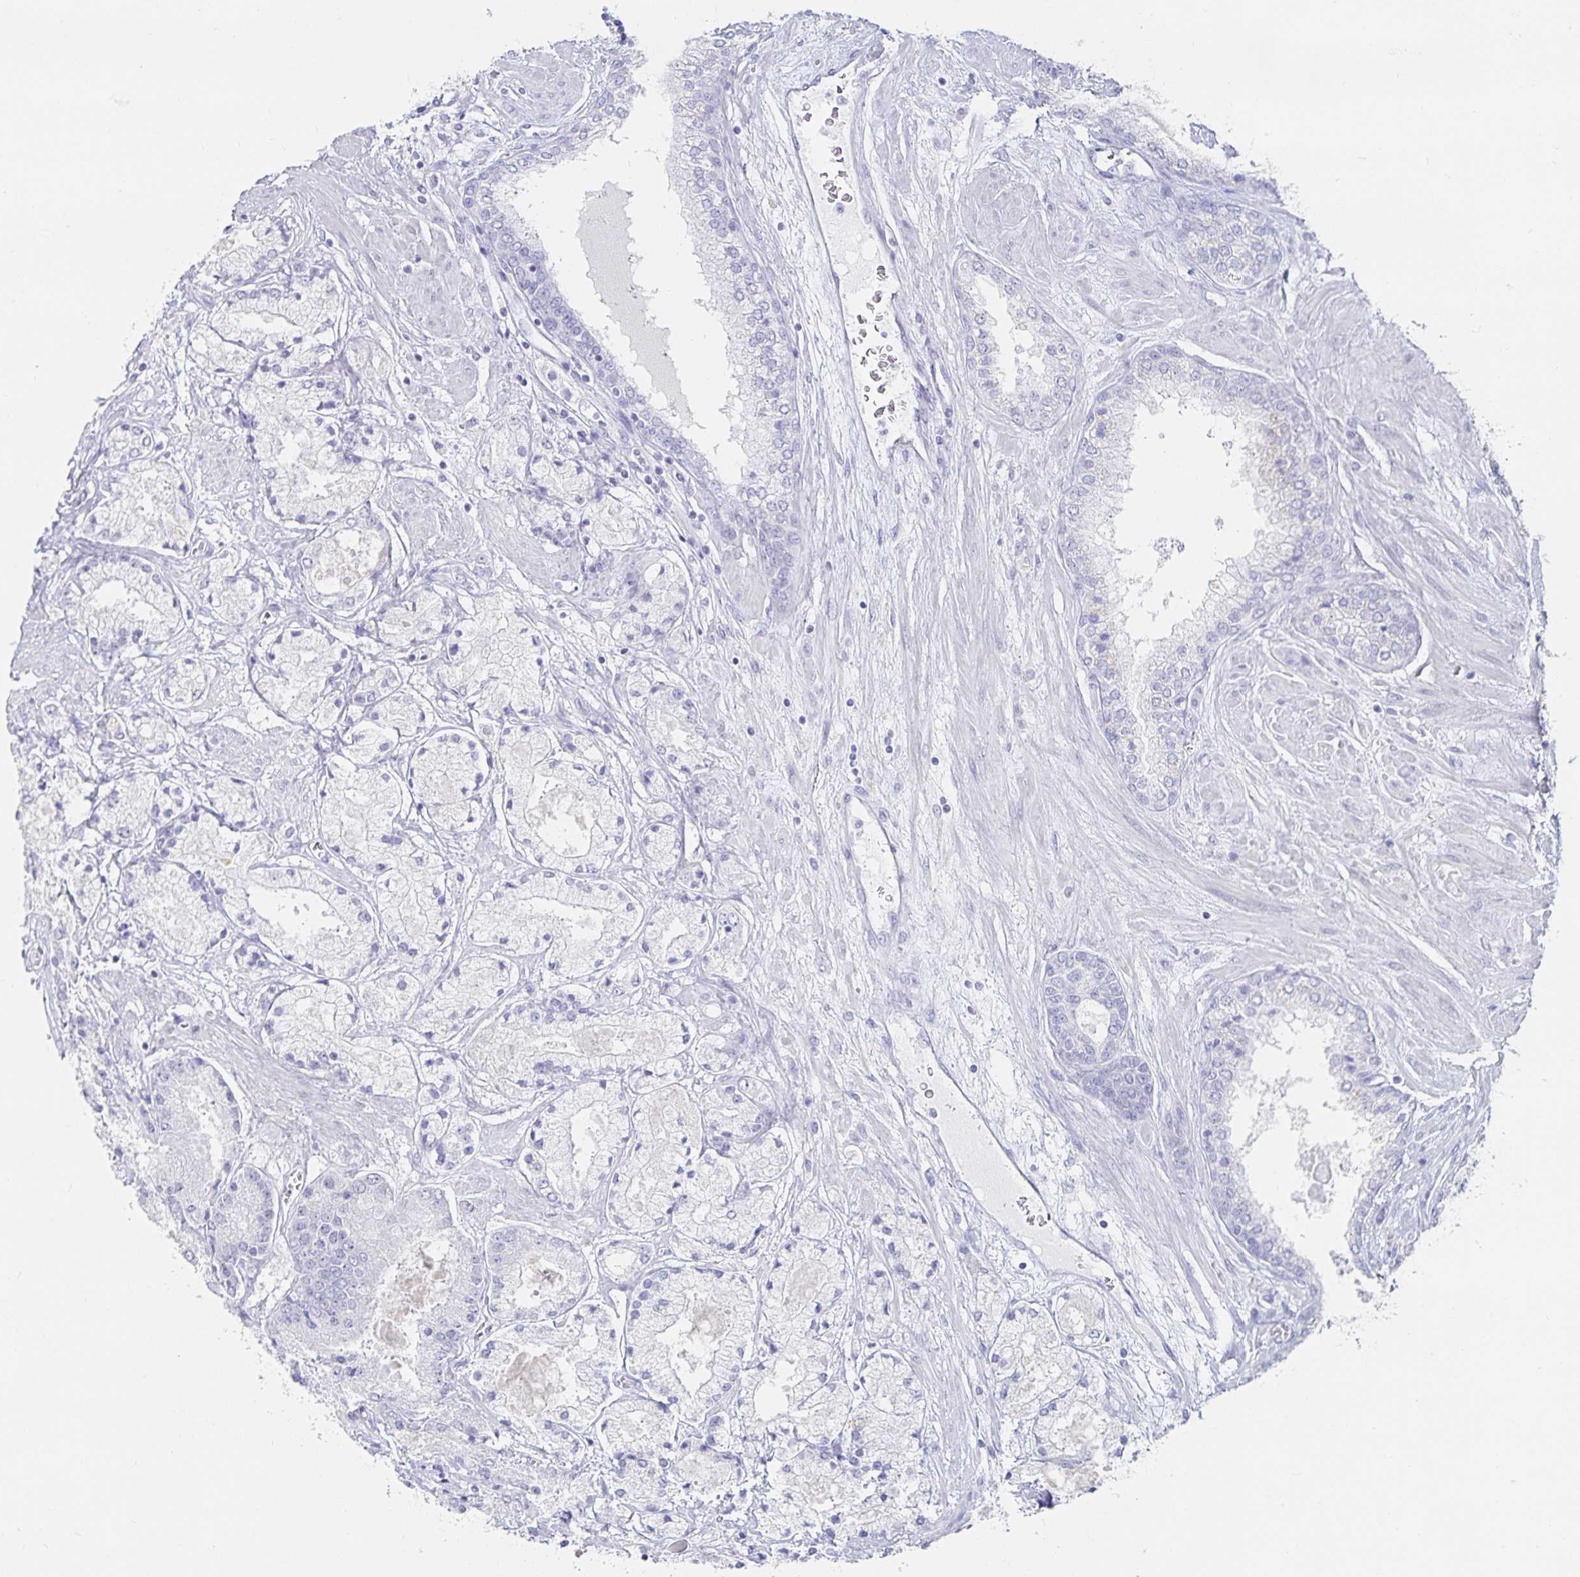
{"staining": {"intensity": "negative", "quantity": "none", "location": "none"}, "tissue": "prostate cancer", "cell_type": "Tumor cells", "image_type": "cancer", "snomed": [{"axis": "morphology", "description": "Adenocarcinoma, High grade"}, {"axis": "topography", "description": "Prostate"}], "caption": "The image exhibits no significant positivity in tumor cells of prostate cancer.", "gene": "SFTPA1", "patient": {"sex": "male", "age": 67}}